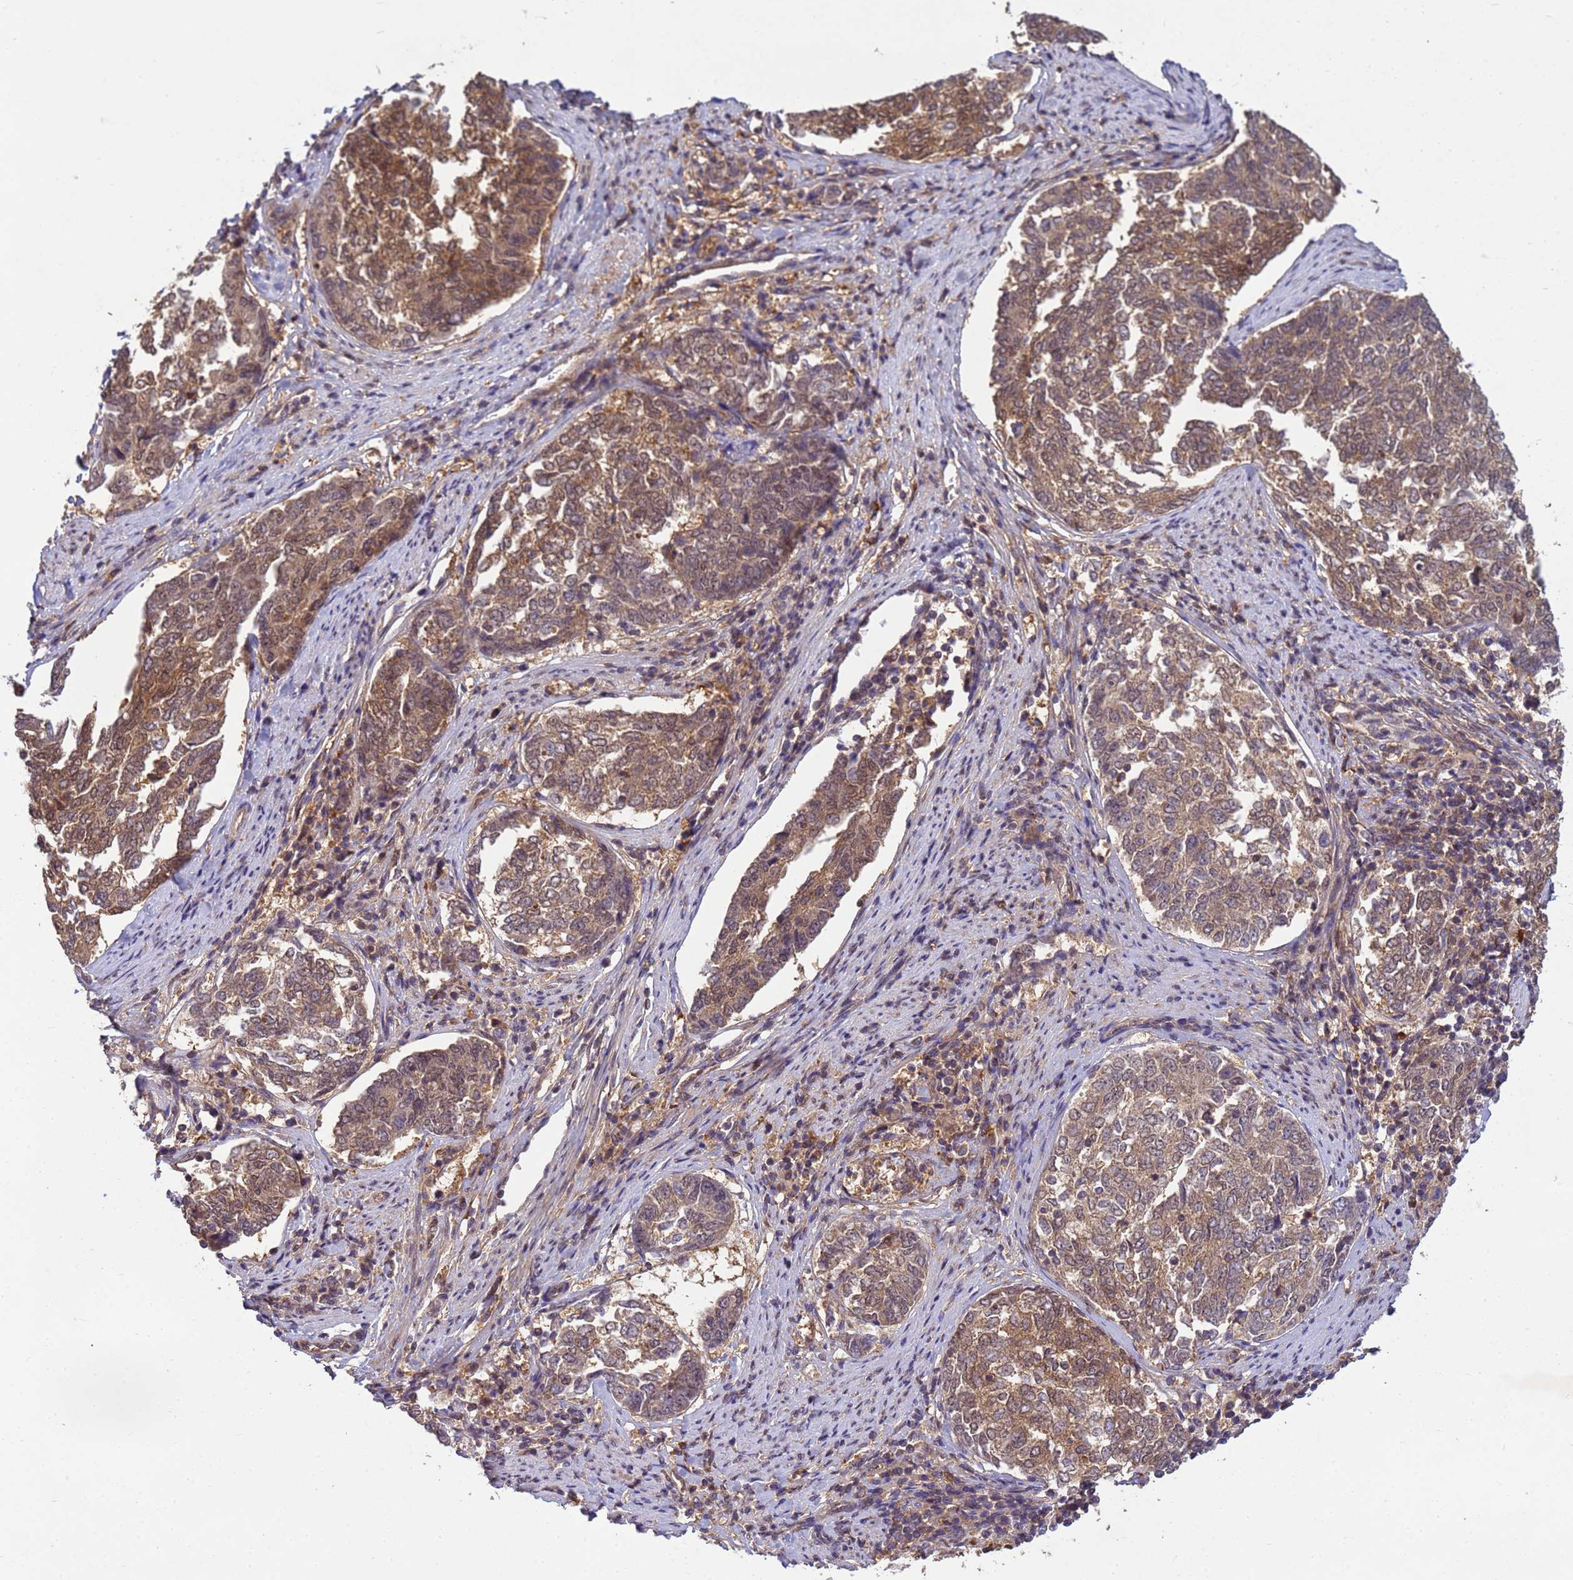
{"staining": {"intensity": "moderate", "quantity": ">75%", "location": "cytoplasmic/membranous,nuclear"}, "tissue": "endometrial cancer", "cell_type": "Tumor cells", "image_type": "cancer", "snomed": [{"axis": "morphology", "description": "Adenocarcinoma, NOS"}, {"axis": "topography", "description": "Endometrium"}], "caption": "Immunohistochemistry (IHC) histopathology image of neoplastic tissue: human endometrial cancer (adenocarcinoma) stained using immunohistochemistry (IHC) demonstrates medium levels of moderate protein expression localized specifically in the cytoplasmic/membranous and nuclear of tumor cells, appearing as a cytoplasmic/membranous and nuclear brown color.", "gene": "NPEPPS", "patient": {"sex": "female", "age": 80}}